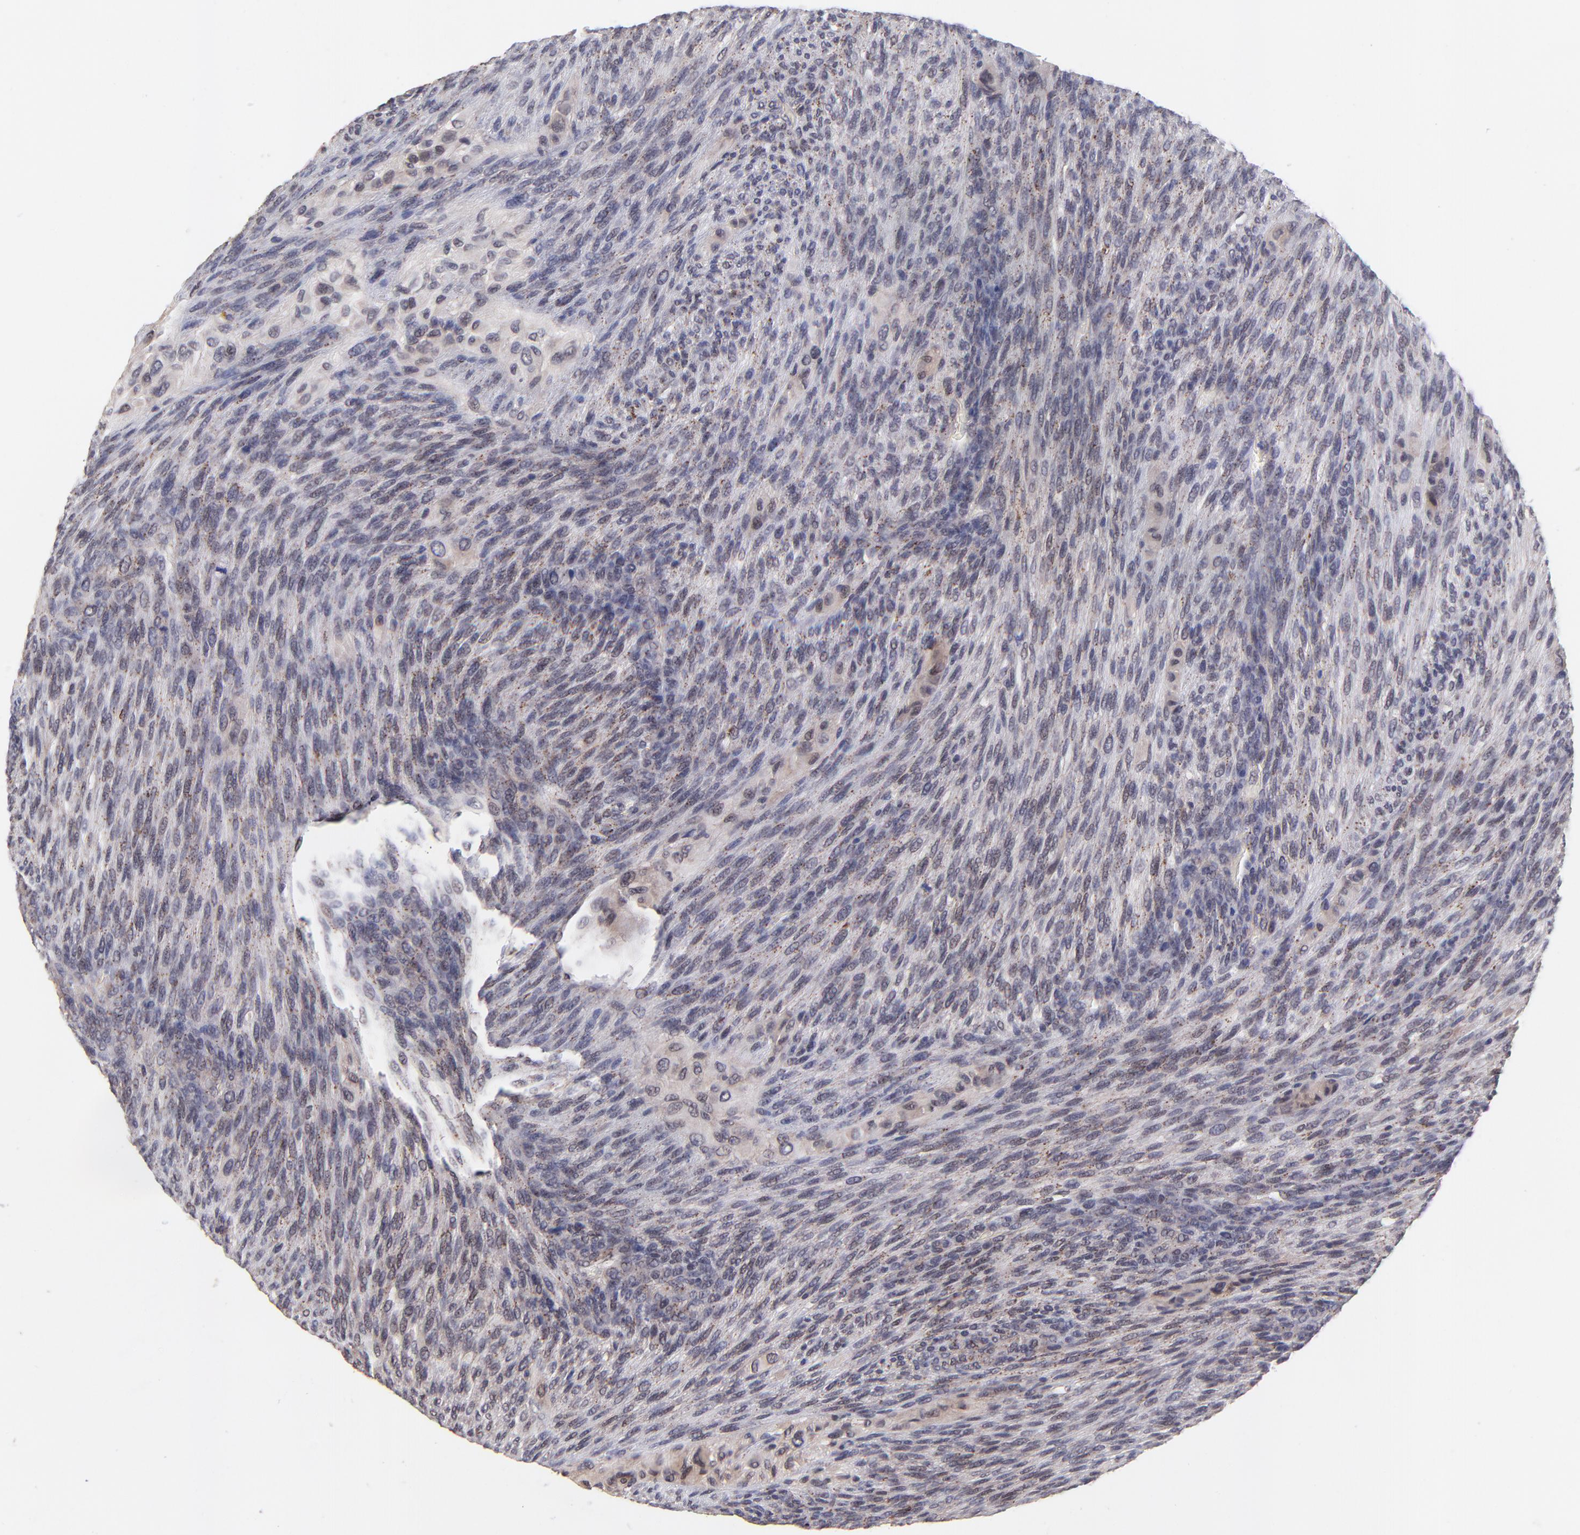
{"staining": {"intensity": "negative", "quantity": "none", "location": "none"}, "tissue": "glioma", "cell_type": "Tumor cells", "image_type": "cancer", "snomed": [{"axis": "morphology", "description": "Glioma, malignant, High grade"}, {"axis": "topography", "description": "Cerebral cortex"}], "caption": "This photomicrograph is of malignant glioma (high-grade) stained with immunohistochemistry to label a protein in brown with the nuclei are counter-stained blue. There is no expression in tumor cells.", "gene": "ZNF747", "patient": {"sex": "female", "age": 55}}